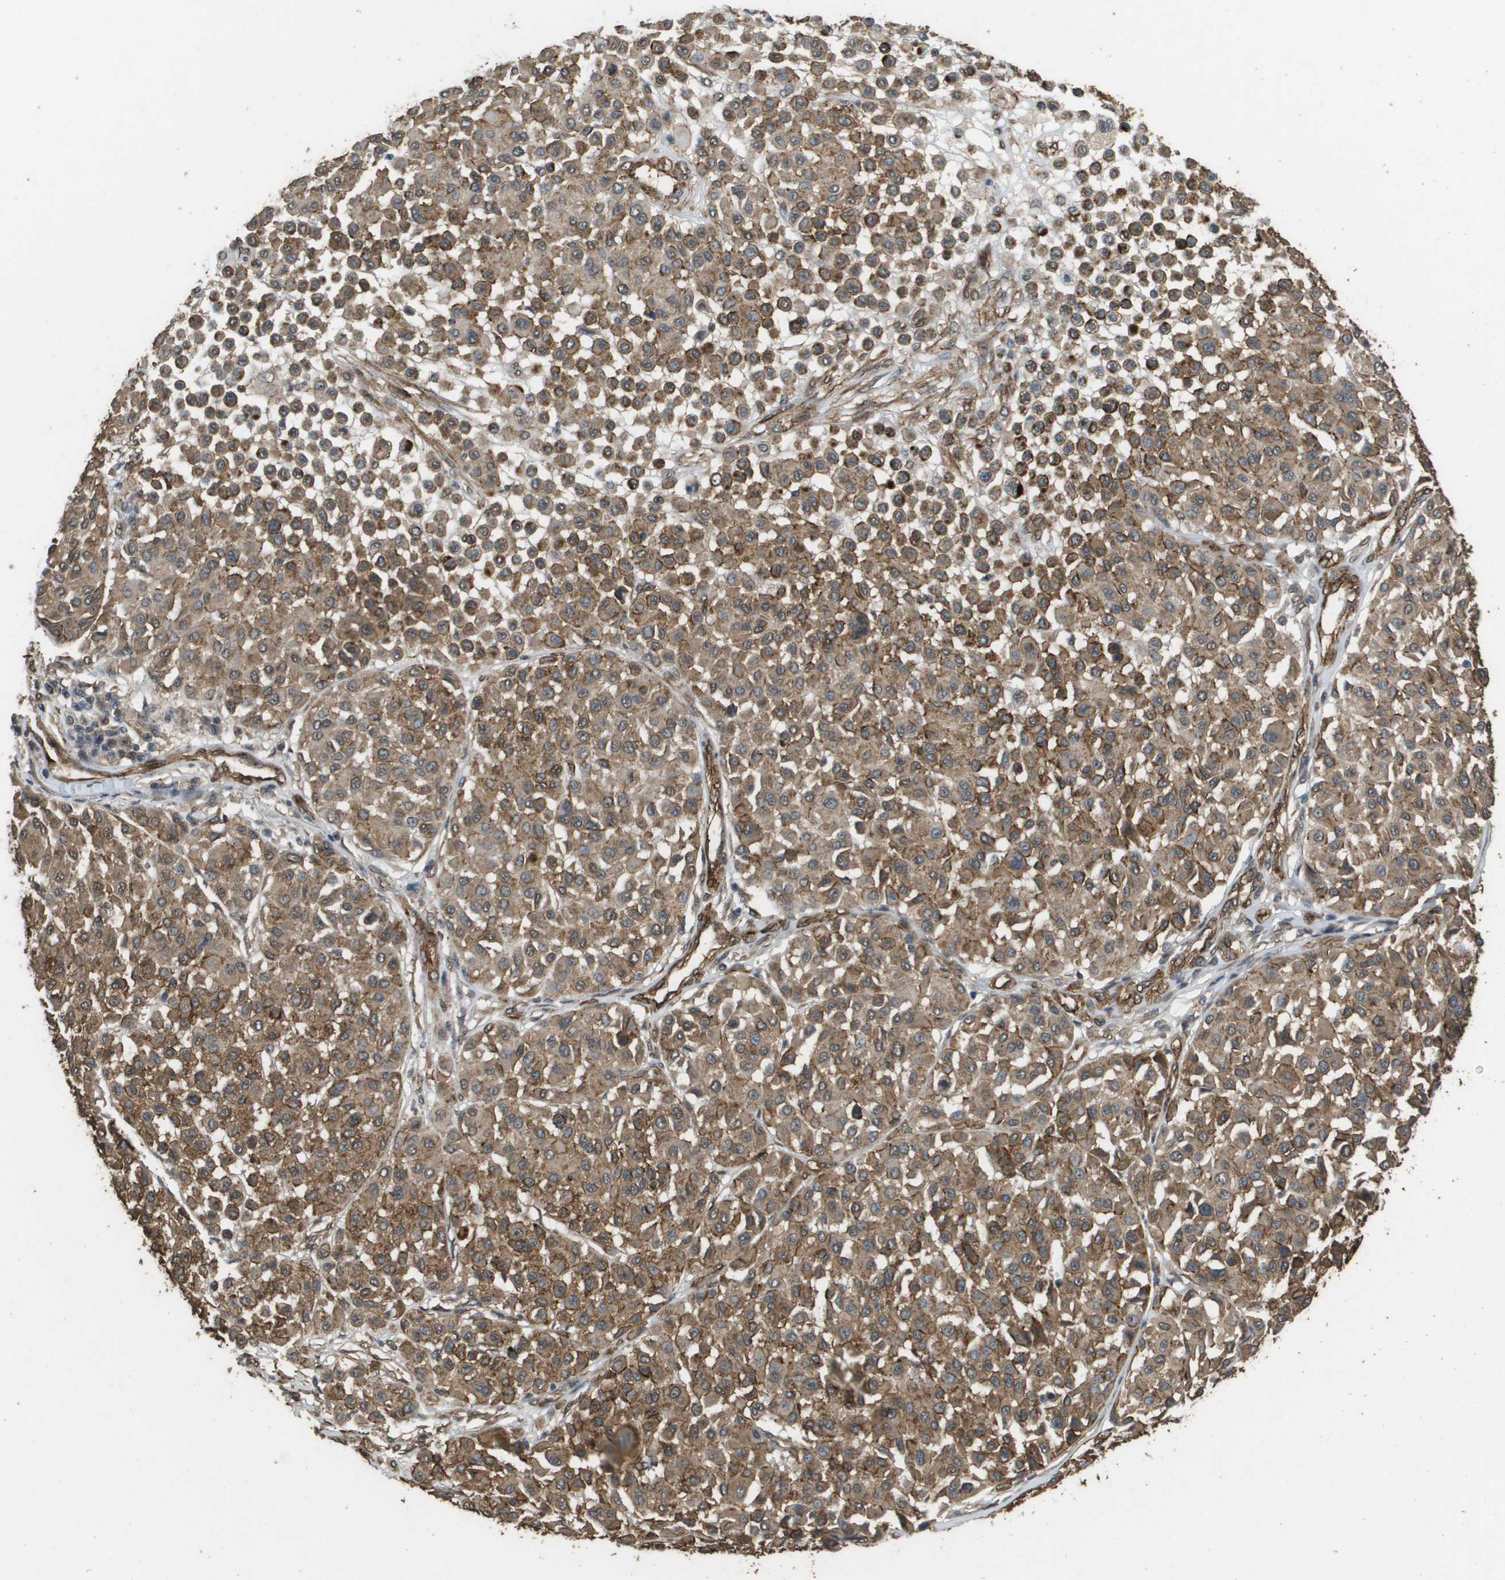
{"staining": {"intensity": "moderate", "quantity": ">75%", "location": "cytoplasmic/membranous"}, "tissue": "melanoma", "cell_type": "Tumor cells", "image_type": "cancer", "snomed": [{"axis": "morphology", "description": "Malignant melanoma, Metastatic site"}, {"axis": "topography", "description": "Soft tissue"}], "caption": "Approximately >75% of tumor cells in human melanoma exhibit moderate cytoplasmic/membranous protein expression as visualized by brown immunohistochemical staining.", "gene": "AAMP", "patient": {"sex": "male", "age": 41}}